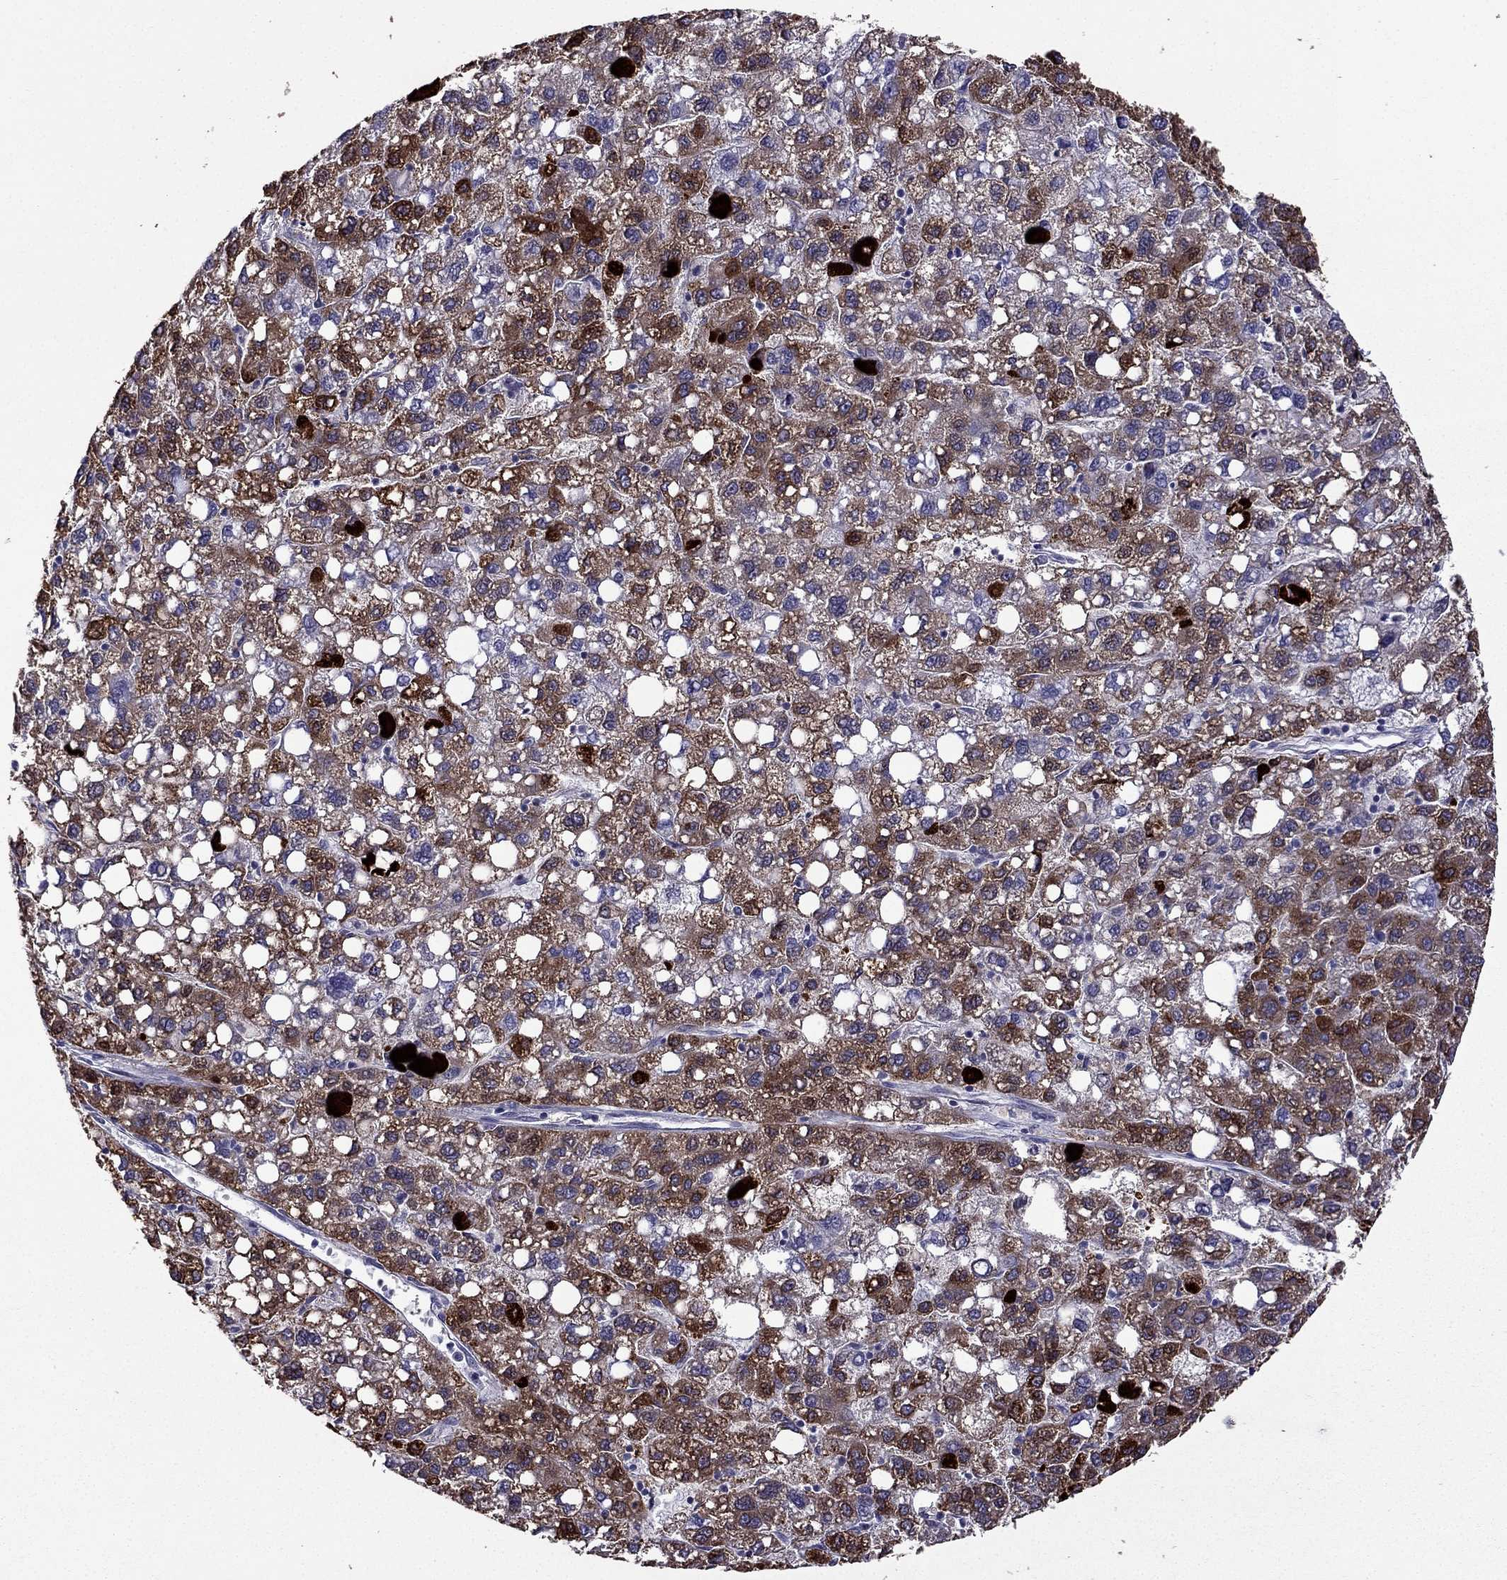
{"staining": {"intensity": "strong", "quantity": "25%-75%", "location": "cytoplasmic/membranous"}, "tissue": "liver cancer", "cell_type": "Tumor cells", "image_type": "cancer", "snomed": [{"axis": "morphology", "description": "Carcinoma, Hepatocellular, NOS"}, {"axis": "topography", "description": "Liver"}], "caption": "Immunohistochemical staining of hepatocellular carcinoma (liver) exhibits high levels of strong cytoplasmic/membranous positivity in about 25%-75% of tumor cells.", "gene": "CDK5", "patient": {"sex": "female", "age": 82}}